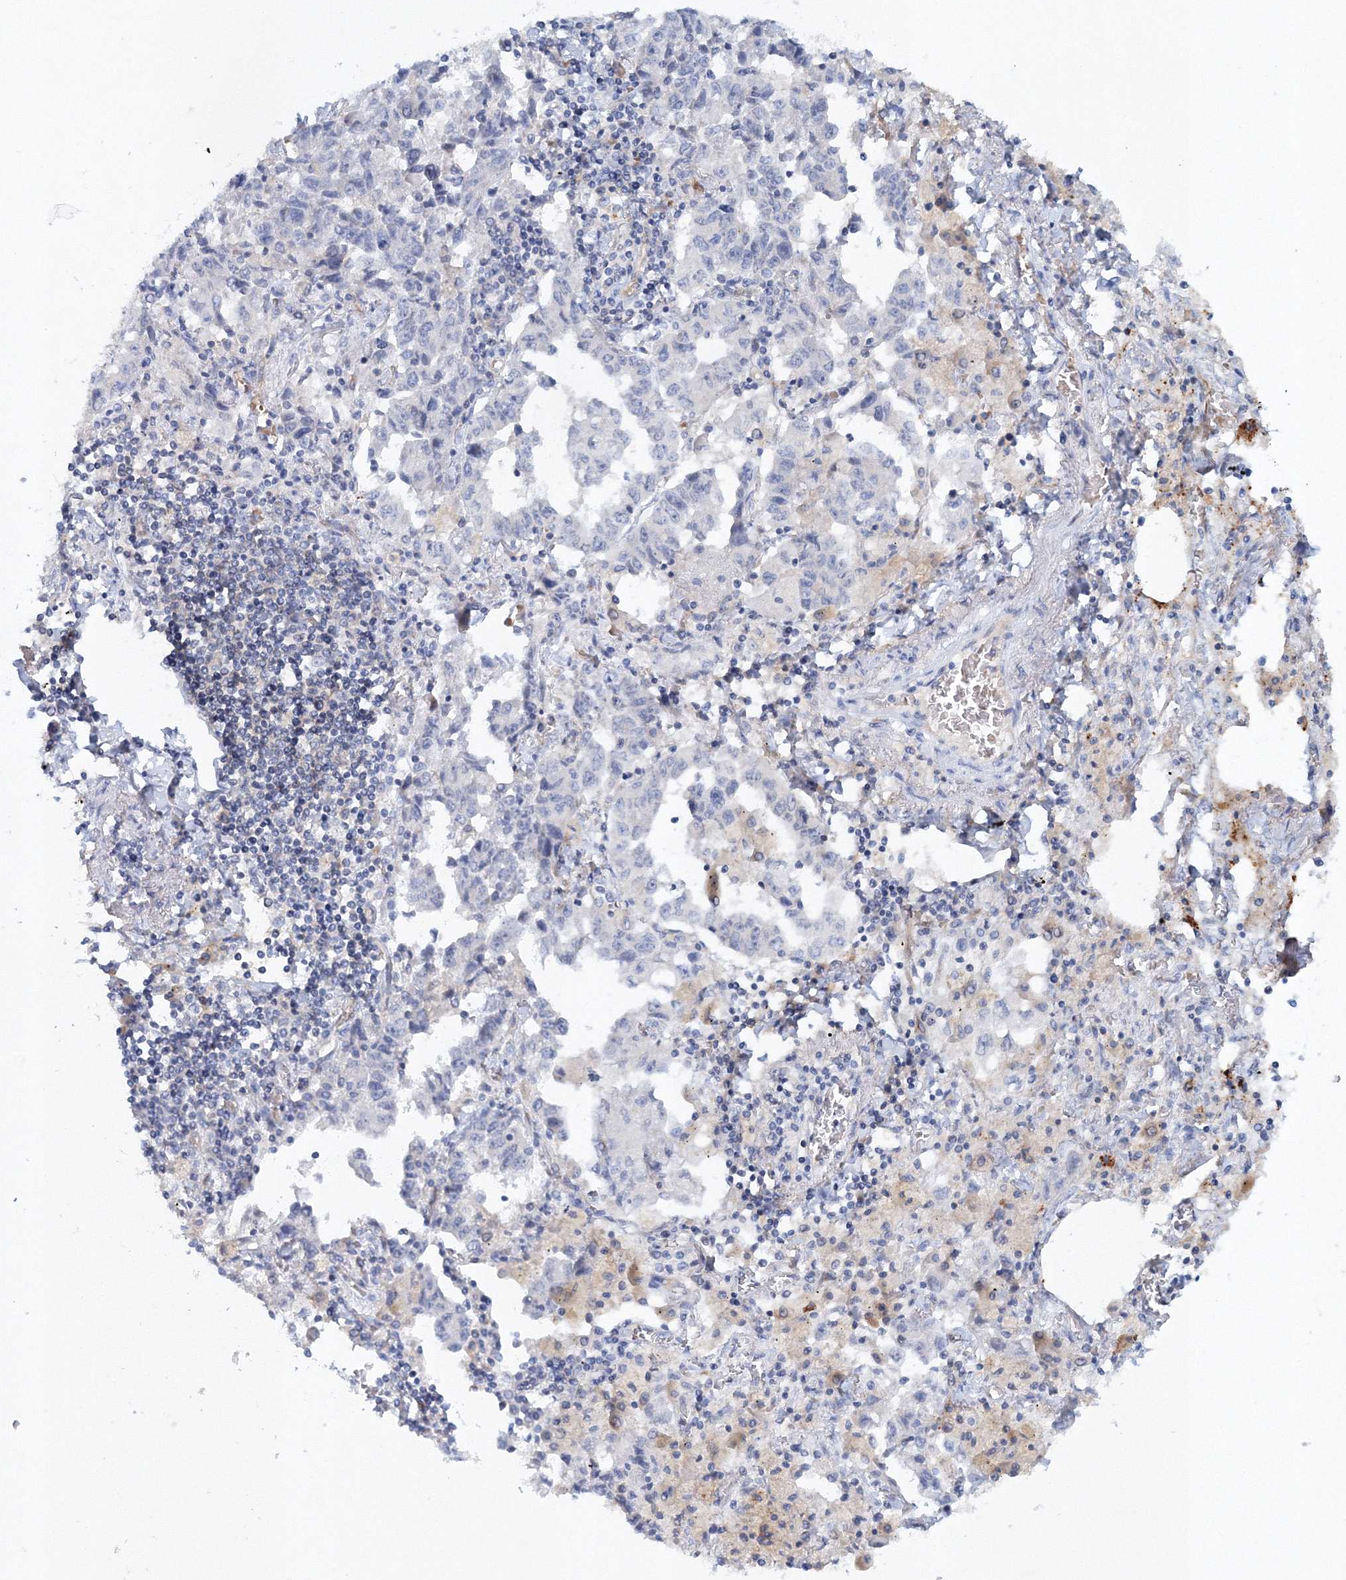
{"staining": {"intensity": "negative", "quantity": "none", "location": "none"}, "tissue": "lung cancer", "cell_type": "Tumor cells", "image_type": "cancer", "snomed": [{"axis": "morphology", "description": "Adenocarcinoma, NOS"}, {"axis": "topography", "description": "Lung"}], "caption": "The IHC histopathology image has no significant staining in tumor cells of lung cancer (adenocarcinoma) tissue.", "gene": "SH3BP5", "patient": {"sex": "female", "age": 51}}